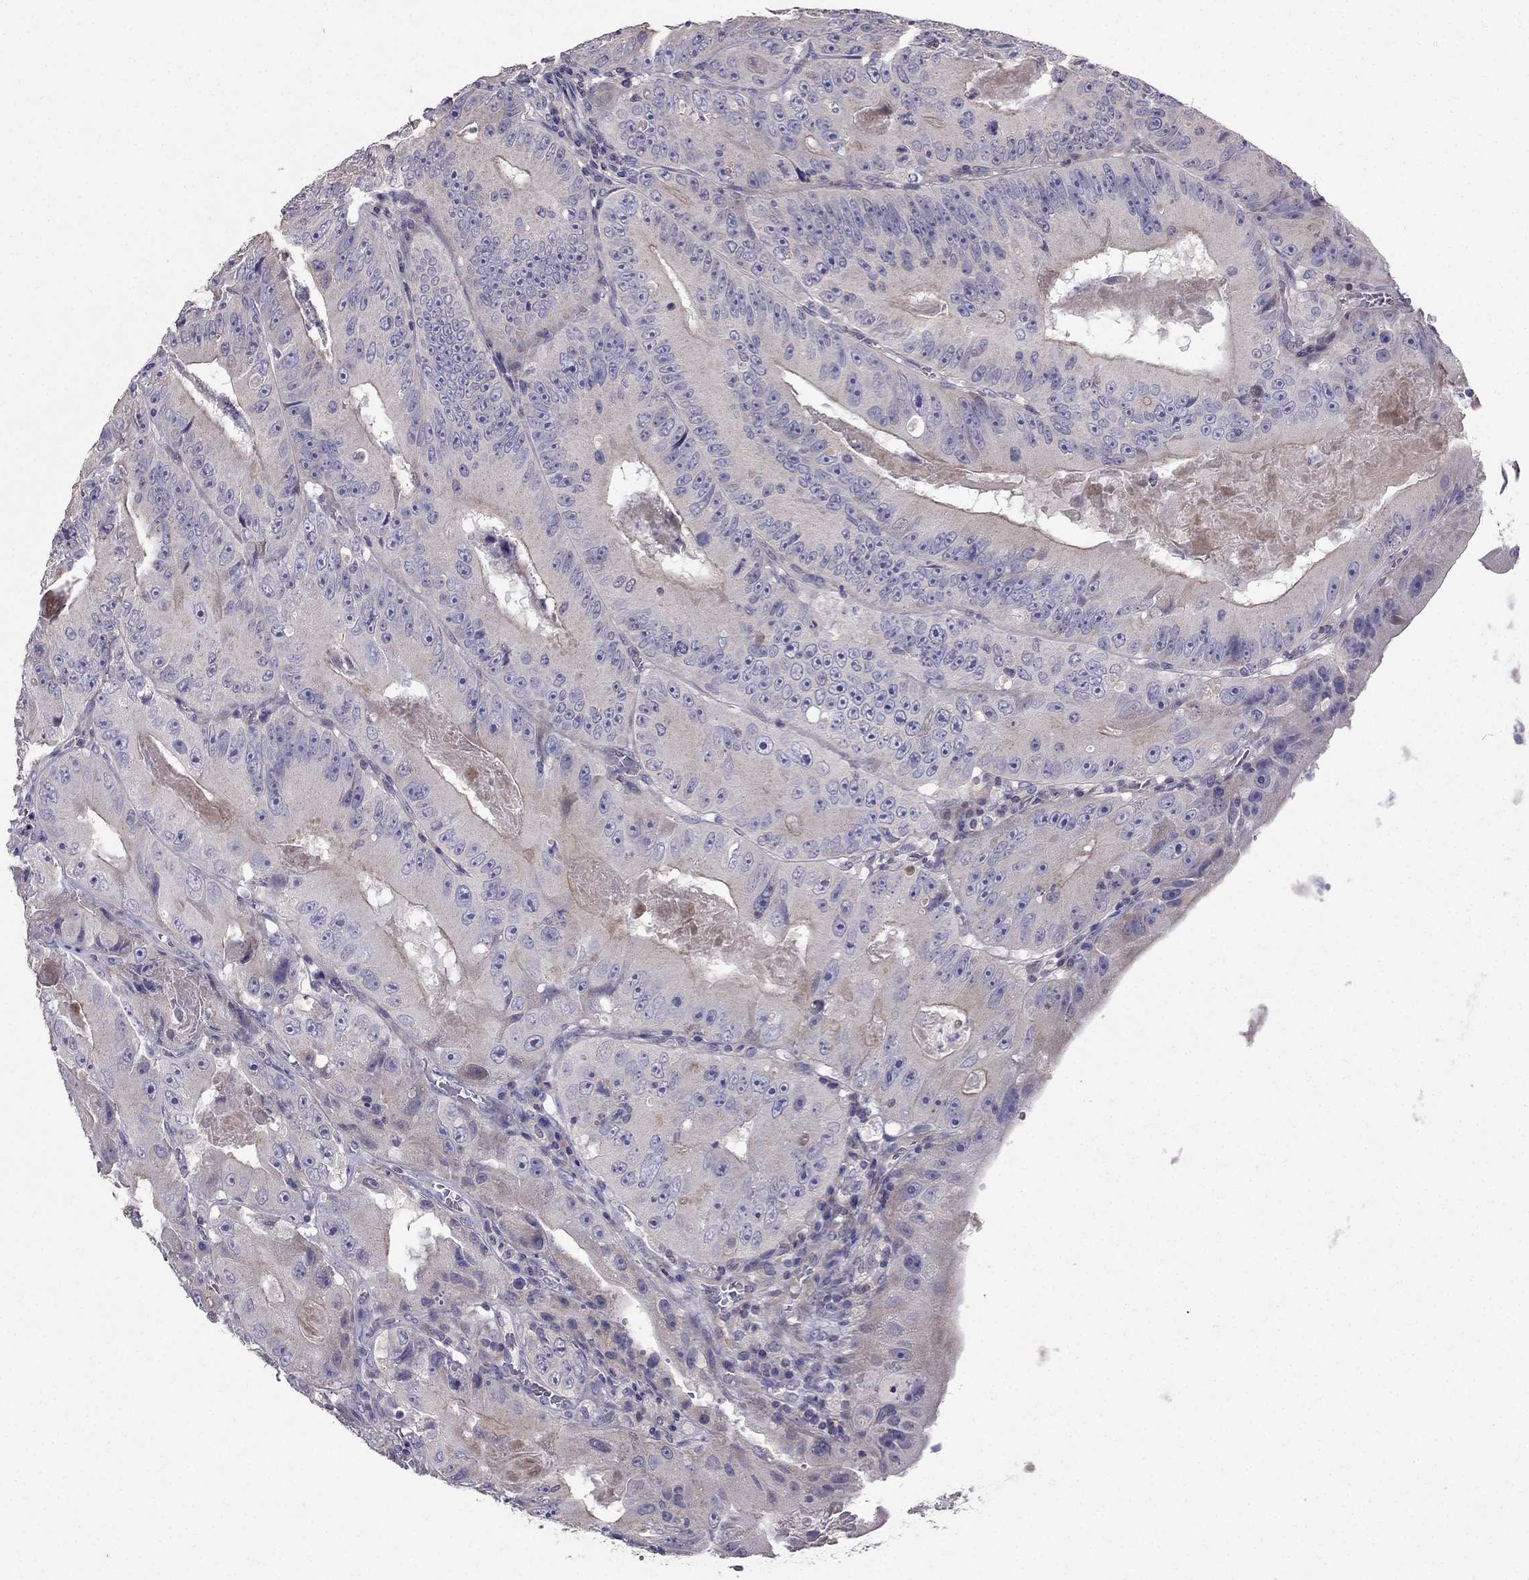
{"staining": {"intensity": "weak", "quantity": "<25%", "location": "cytoplasmic/membranous"}, "tissue": "colorectal cancer", "cell_type": "Tumor cells", "image_type": "cancer", "snomed": [{"axis": "morphology", "description": "Adenocarcinoma, NOS"}, {"axis": "topography", "description": "Colon"}], "caption": "Immunohistochemistry (IHC) image of human colorectal cancer stained for a protein (brown), which displays no staining in tumor cells.", "gene": "AS3MT", "patient": {"sex": "female", "age": 86}}